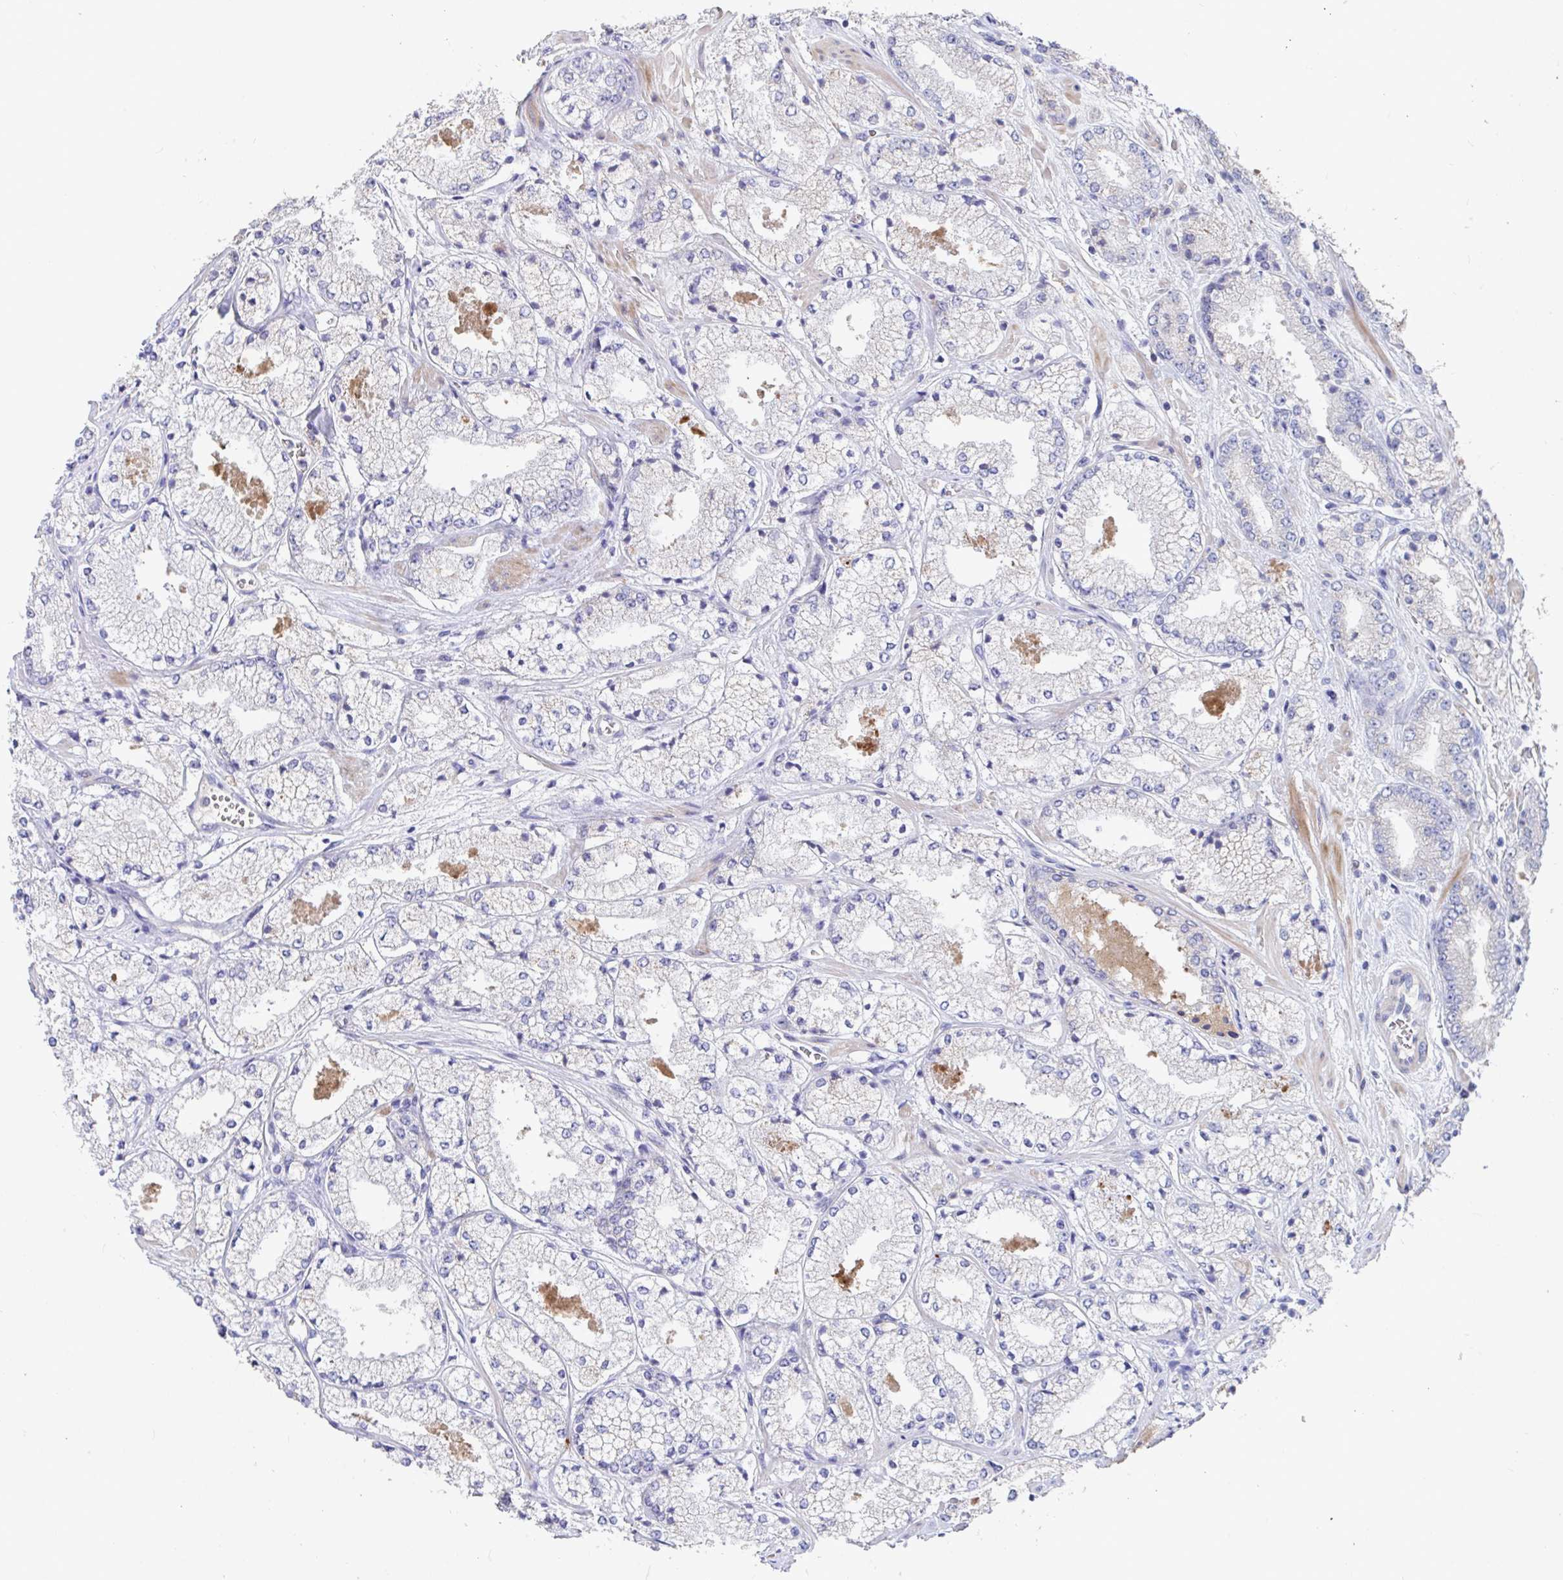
{"staining": {"intensity": "negative", "quantity": "none", "location": "none"}, "tissue": "prostate cancer", "cell_type": "Tumor cells", "image_type": "cancer", "snomed": [{"axis": "morphology", "description": "Adenocarcinoma, High grade"}, {"axis": "topography", "description": "Prostate"}], "caption": "Prostate cancer was stained to show a protein in brown. There is no significant positivity in tumor cells.", "gene": "ZNF561", "patient": {"sex": "male", "age": 63}}